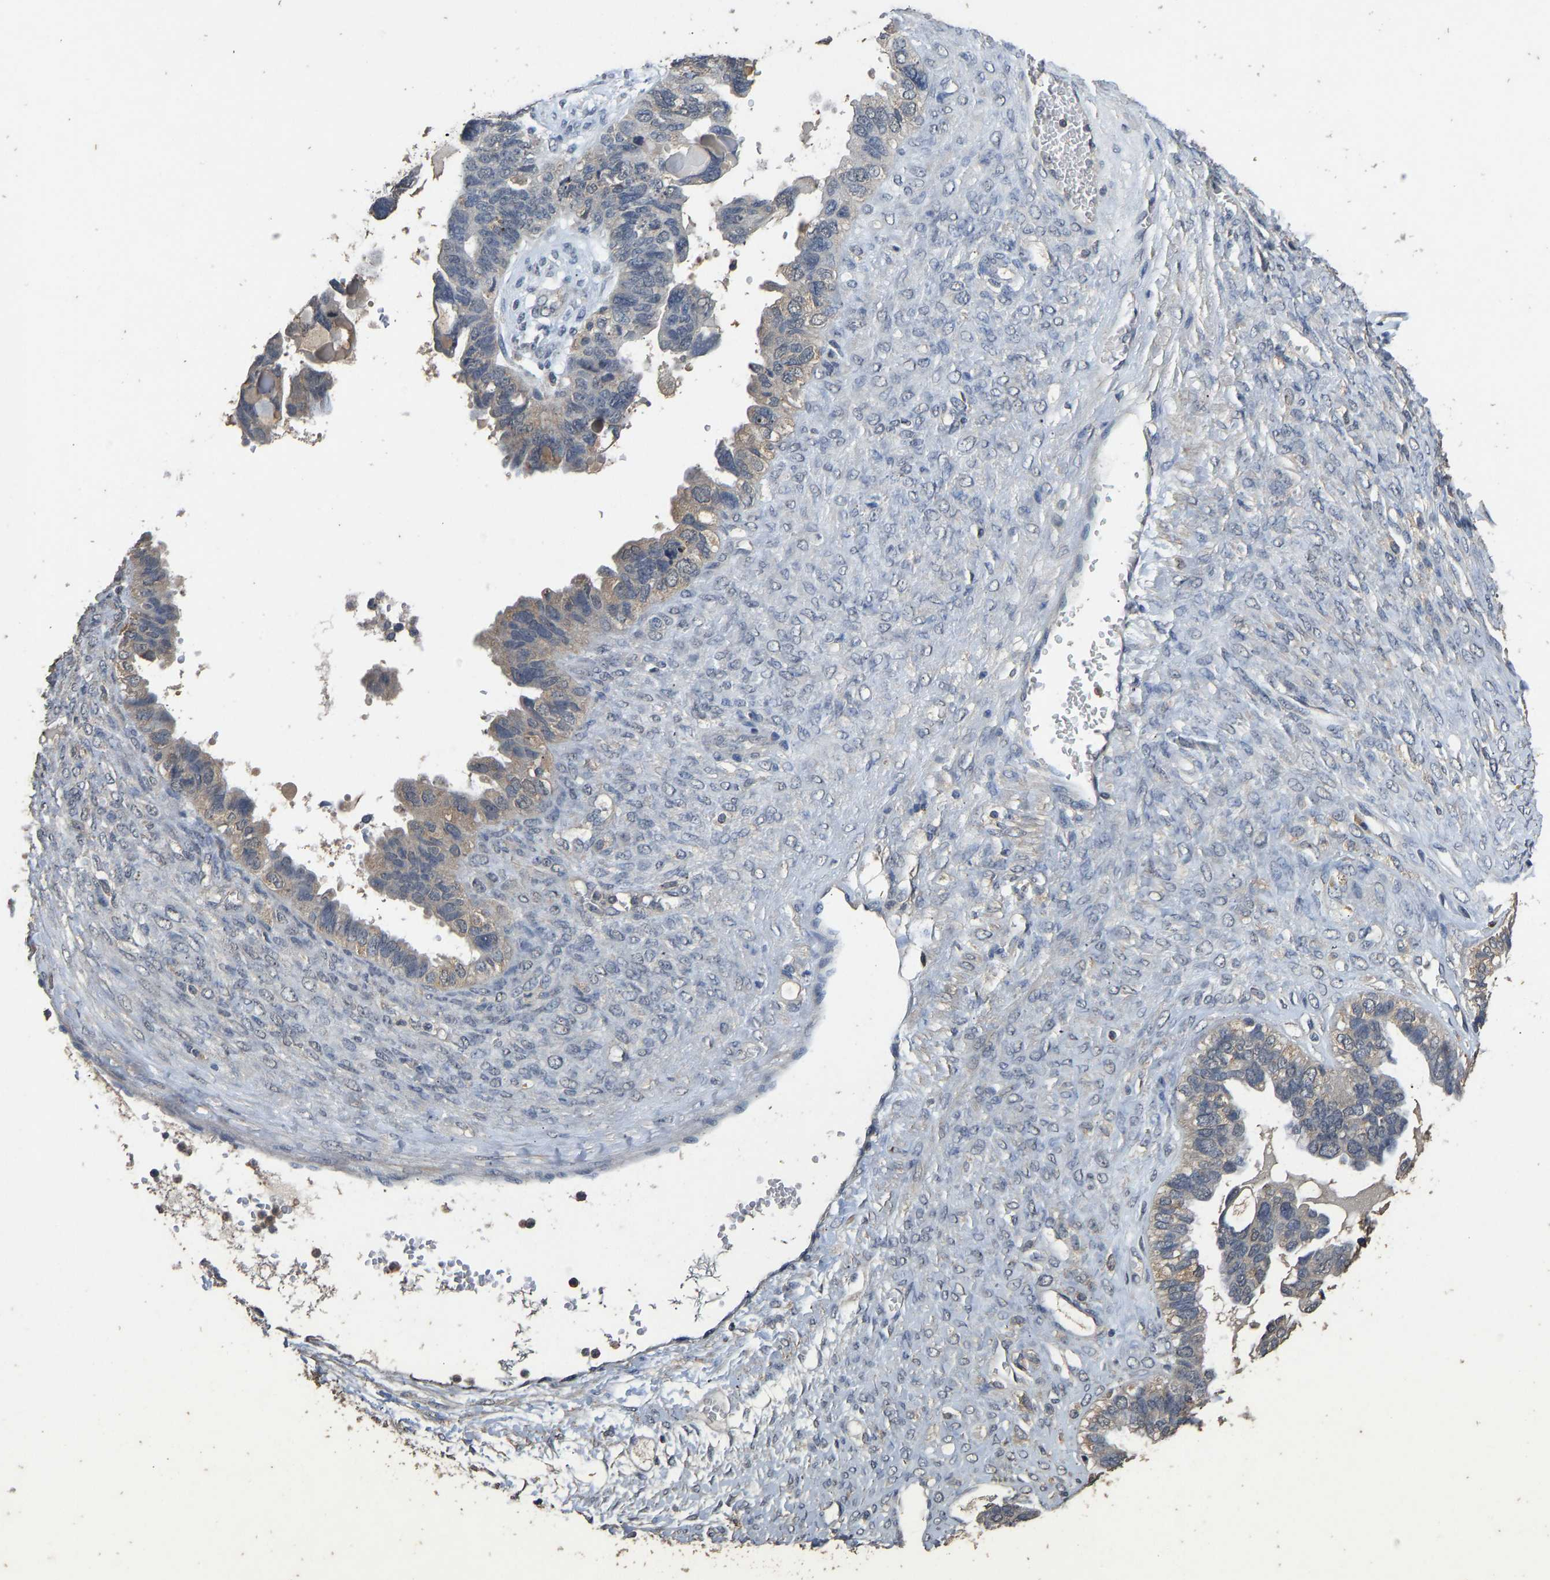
{"staining": {"intensity": "weak", "quantity": "<25%", "location": "cytoplasmic/membranous"}, "tissue": "ovarian cancer", "cell_type": "Tumor cells", "image_type": "cancer", "snomed": [{"axis": "morphology", "description": "Cystadenocarcinoma, serous, NOS"}, {"axis": "topography", "description": "Ovary"}], "caption": "Immunohistochemistry (IHC) histopathology image of human ovarian cancer stained for a protein (brown), which reveals no expression in tumor cells. (DAB immunohistochemistry with hematoxylin counter stain).", "gene": "CIDEC", "patient": {"sex": "female", "age": 79}}